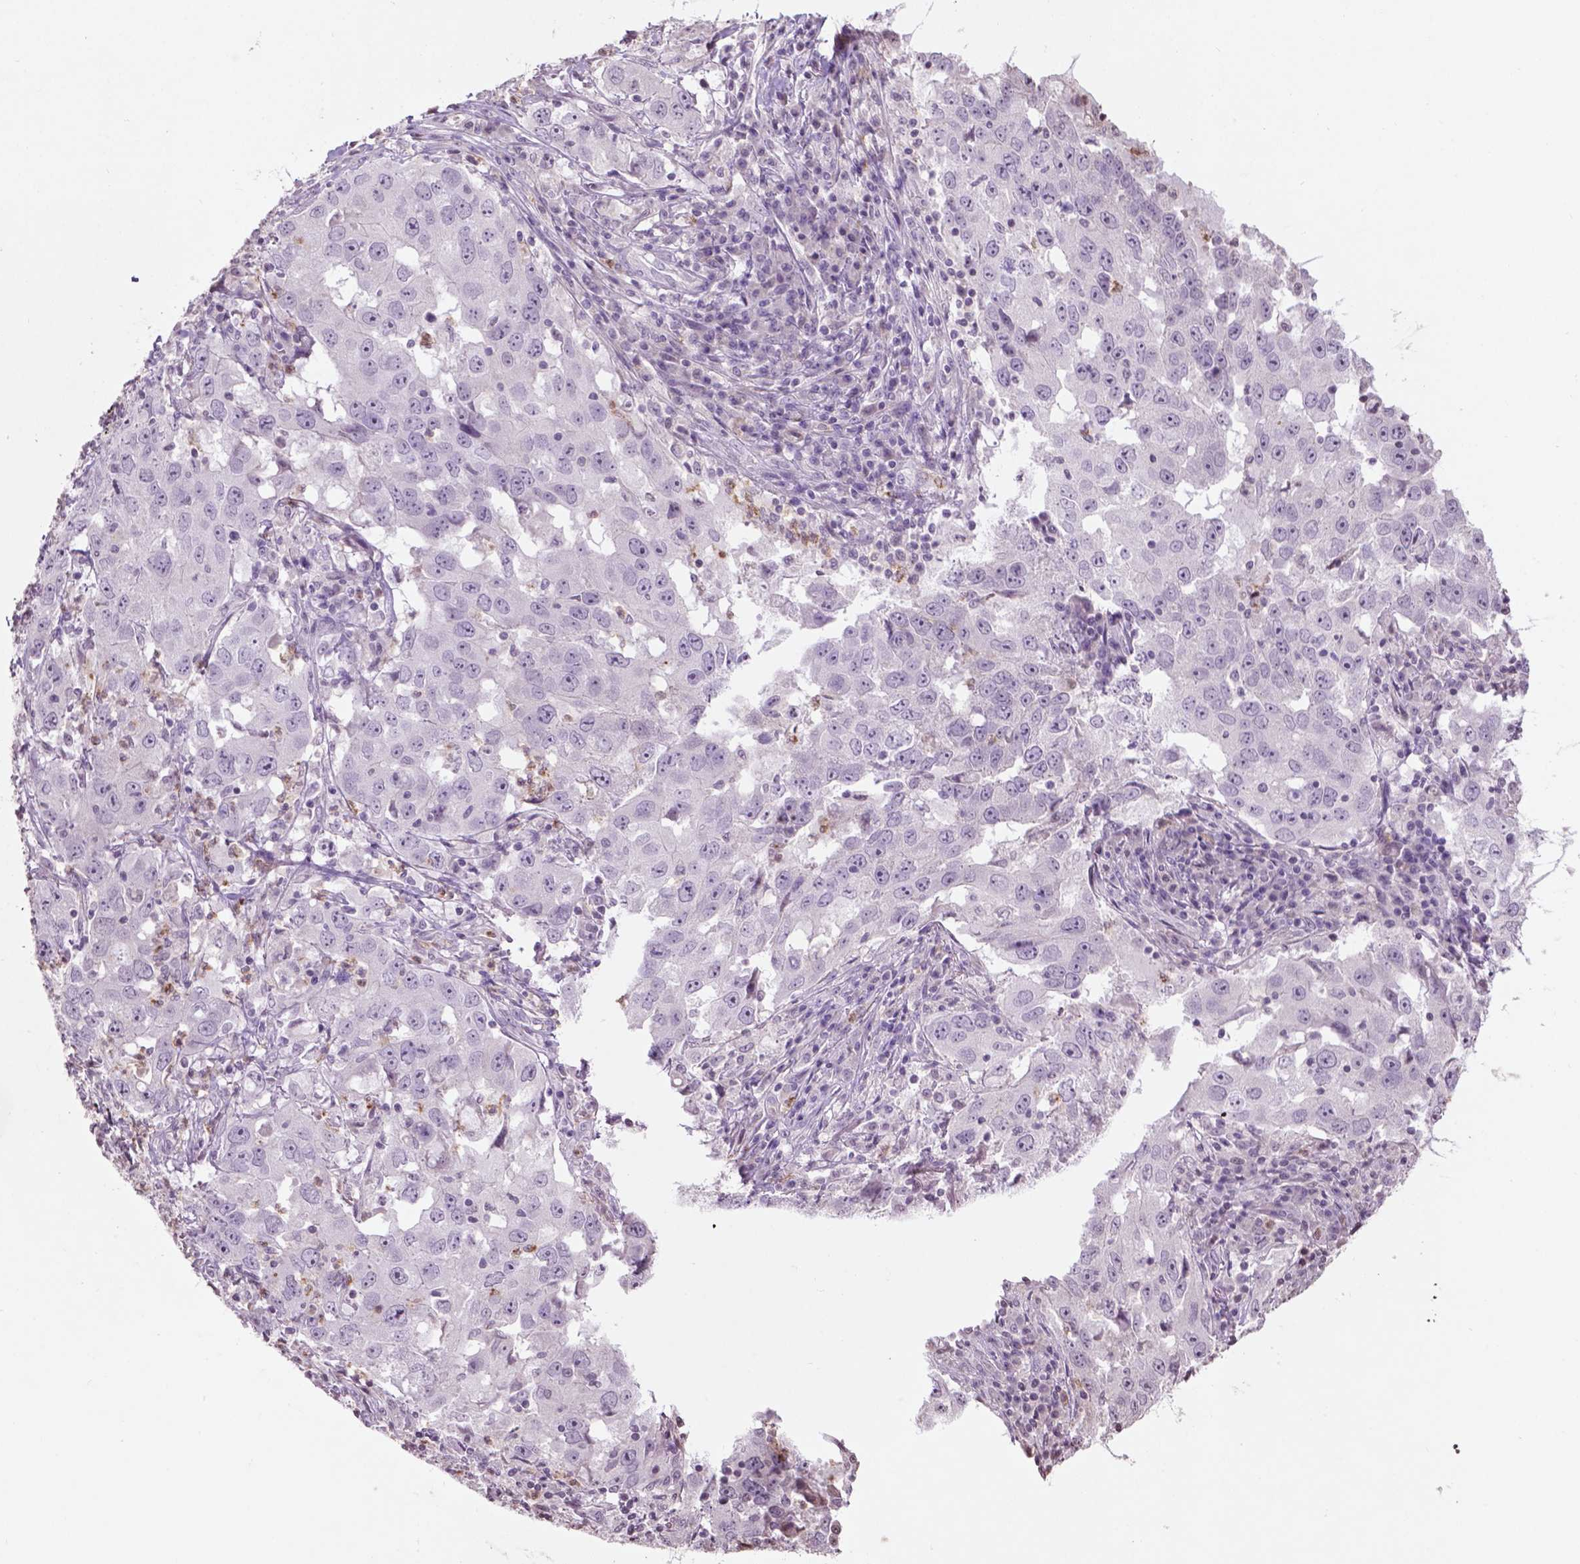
{"staining": {"intensity": "negative", "quantity": "none", "location": "none"}, "tissue": "lung cancer", "cell_type": "Tumor cells", "image_type": "cancer", "snomed": [{"axis": "morphology", "description": "Adenocarcinoma, NOS"}, {"axis": "topography", "description": "Lung"}], "caption": "This is an IHC photomicrograph of adenocarcinoma (lung). There is no staining in tumor cells.", "gene": "NTNG2", "patient": {"sex": "male", "age": 73}}